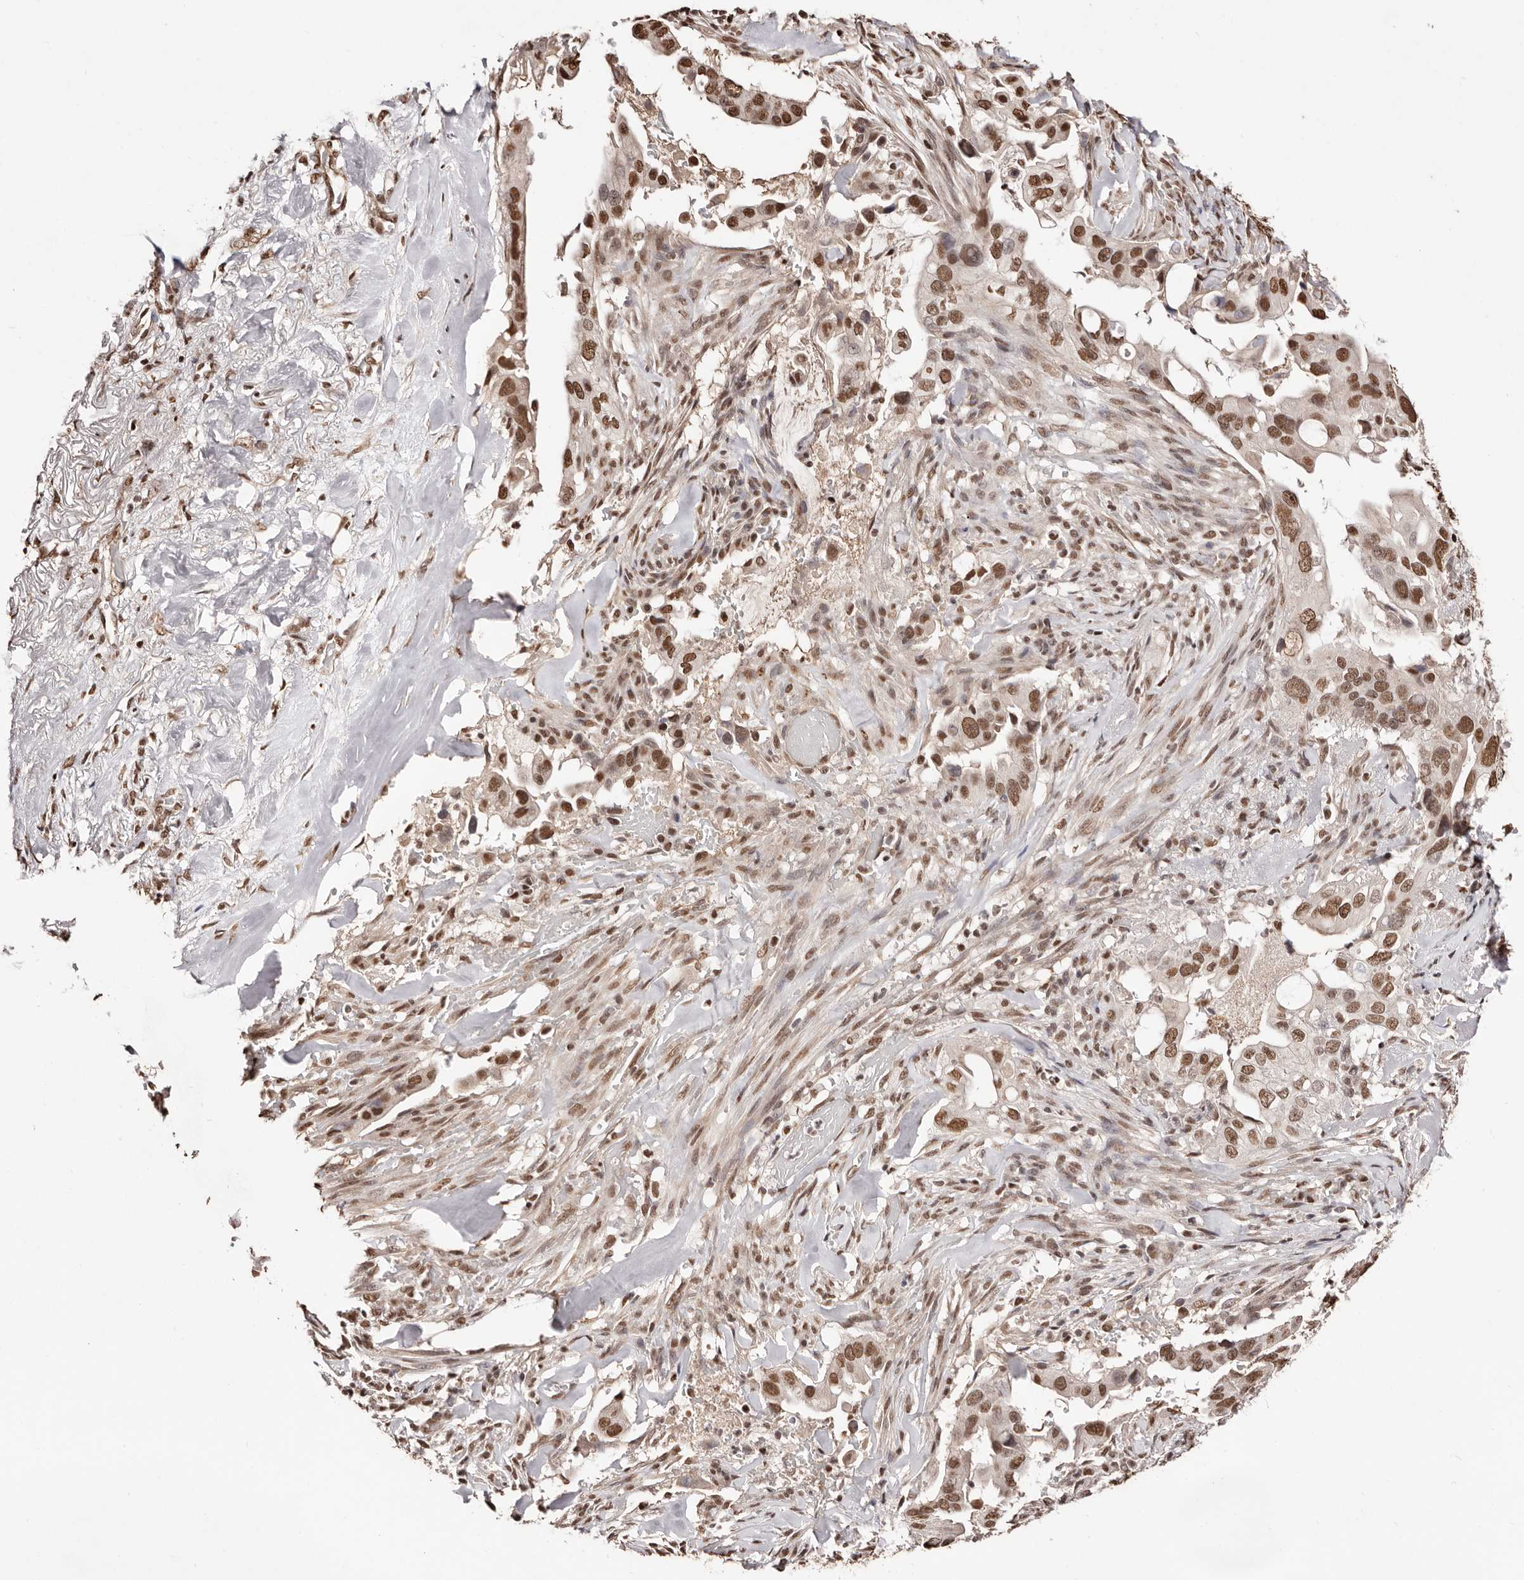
{"staining": {"intensity": "moderate", "quantity": ">75%", "location": "nuclear"}, "tissue": "pancreatic cancer", "cell_type": "Tumor cells", "image_type": "cancer", "snomed": [{"axis": "morphology", "description": "Inflammation, NOS"}, {"axis": "morphology", "description": "Adenocarcinoma, NOS"}, {"axis": "topography", "description": "Pancreas"}], "caption": "Brown immunohistochemical staining in human adenocarcinoma (pancreatic) exhibits moderate nuclear staining in about >75% of tumor cells.", "gene": "BICRAL", "patient": {"sex": "female", "age": 56}}